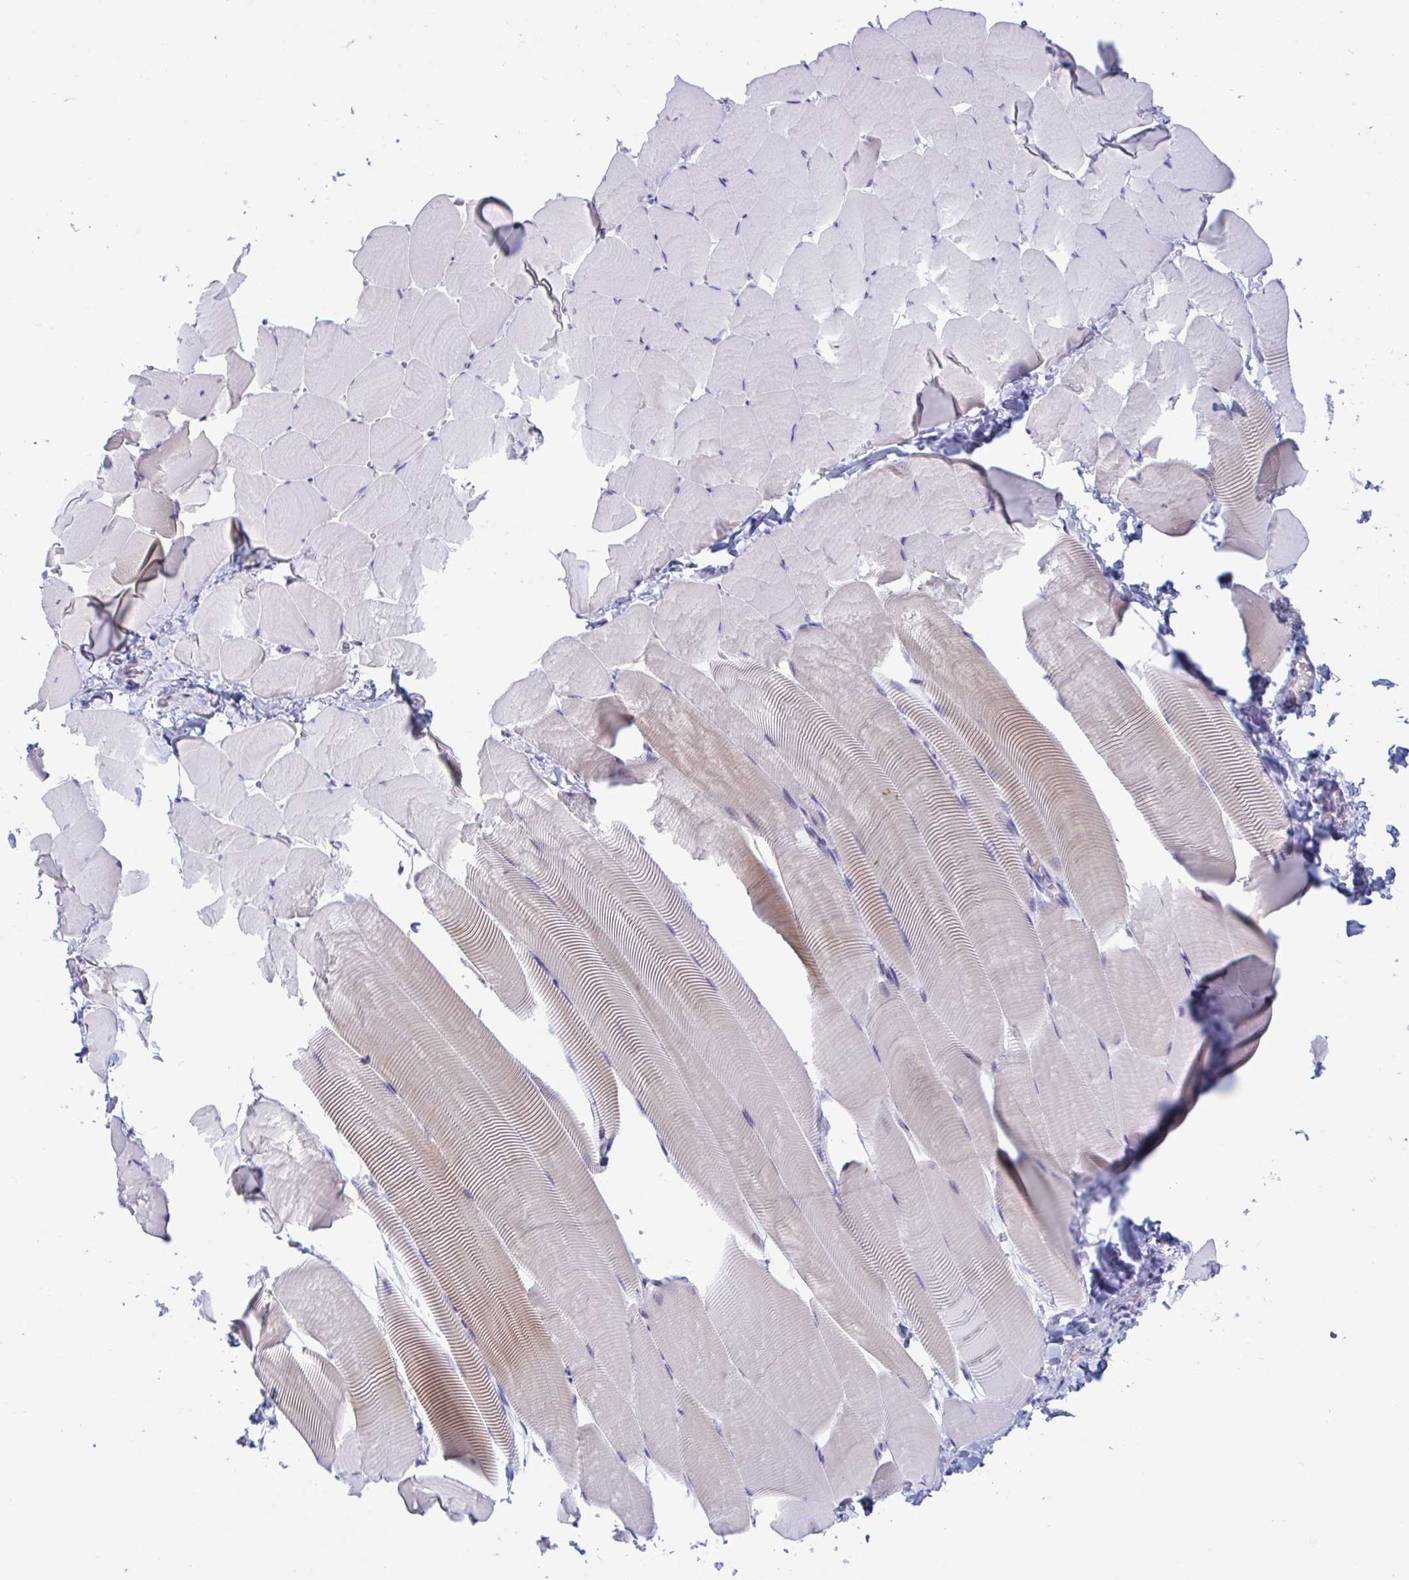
{"staining": {"intensity": "weak", "quantity": "<25%", "location": "cytoplasmic/membranous"}, "tissue": "skeletal muscle", "cell_type": "Myocytes", "image_type": "normal", "snomed": [{"axis": "morphology", "description": "Normal tissue, NOS"}, {"axis": "topography", "description": "Skeletal muscle"}], "caption": "High magnification brightfield microscopy of benign skeletal muscle stained with DAB (3,3'-diaminobenzidine) (brown) and counterstained with hematoxylin (blue): myocytes show no significant positivity. (DAB (3,3'-diaminobenzidine) immunohistochemistry (IHC), high magnification).", "gene": "OXLD1", "patient": {"sex": "male", "age": 25}}